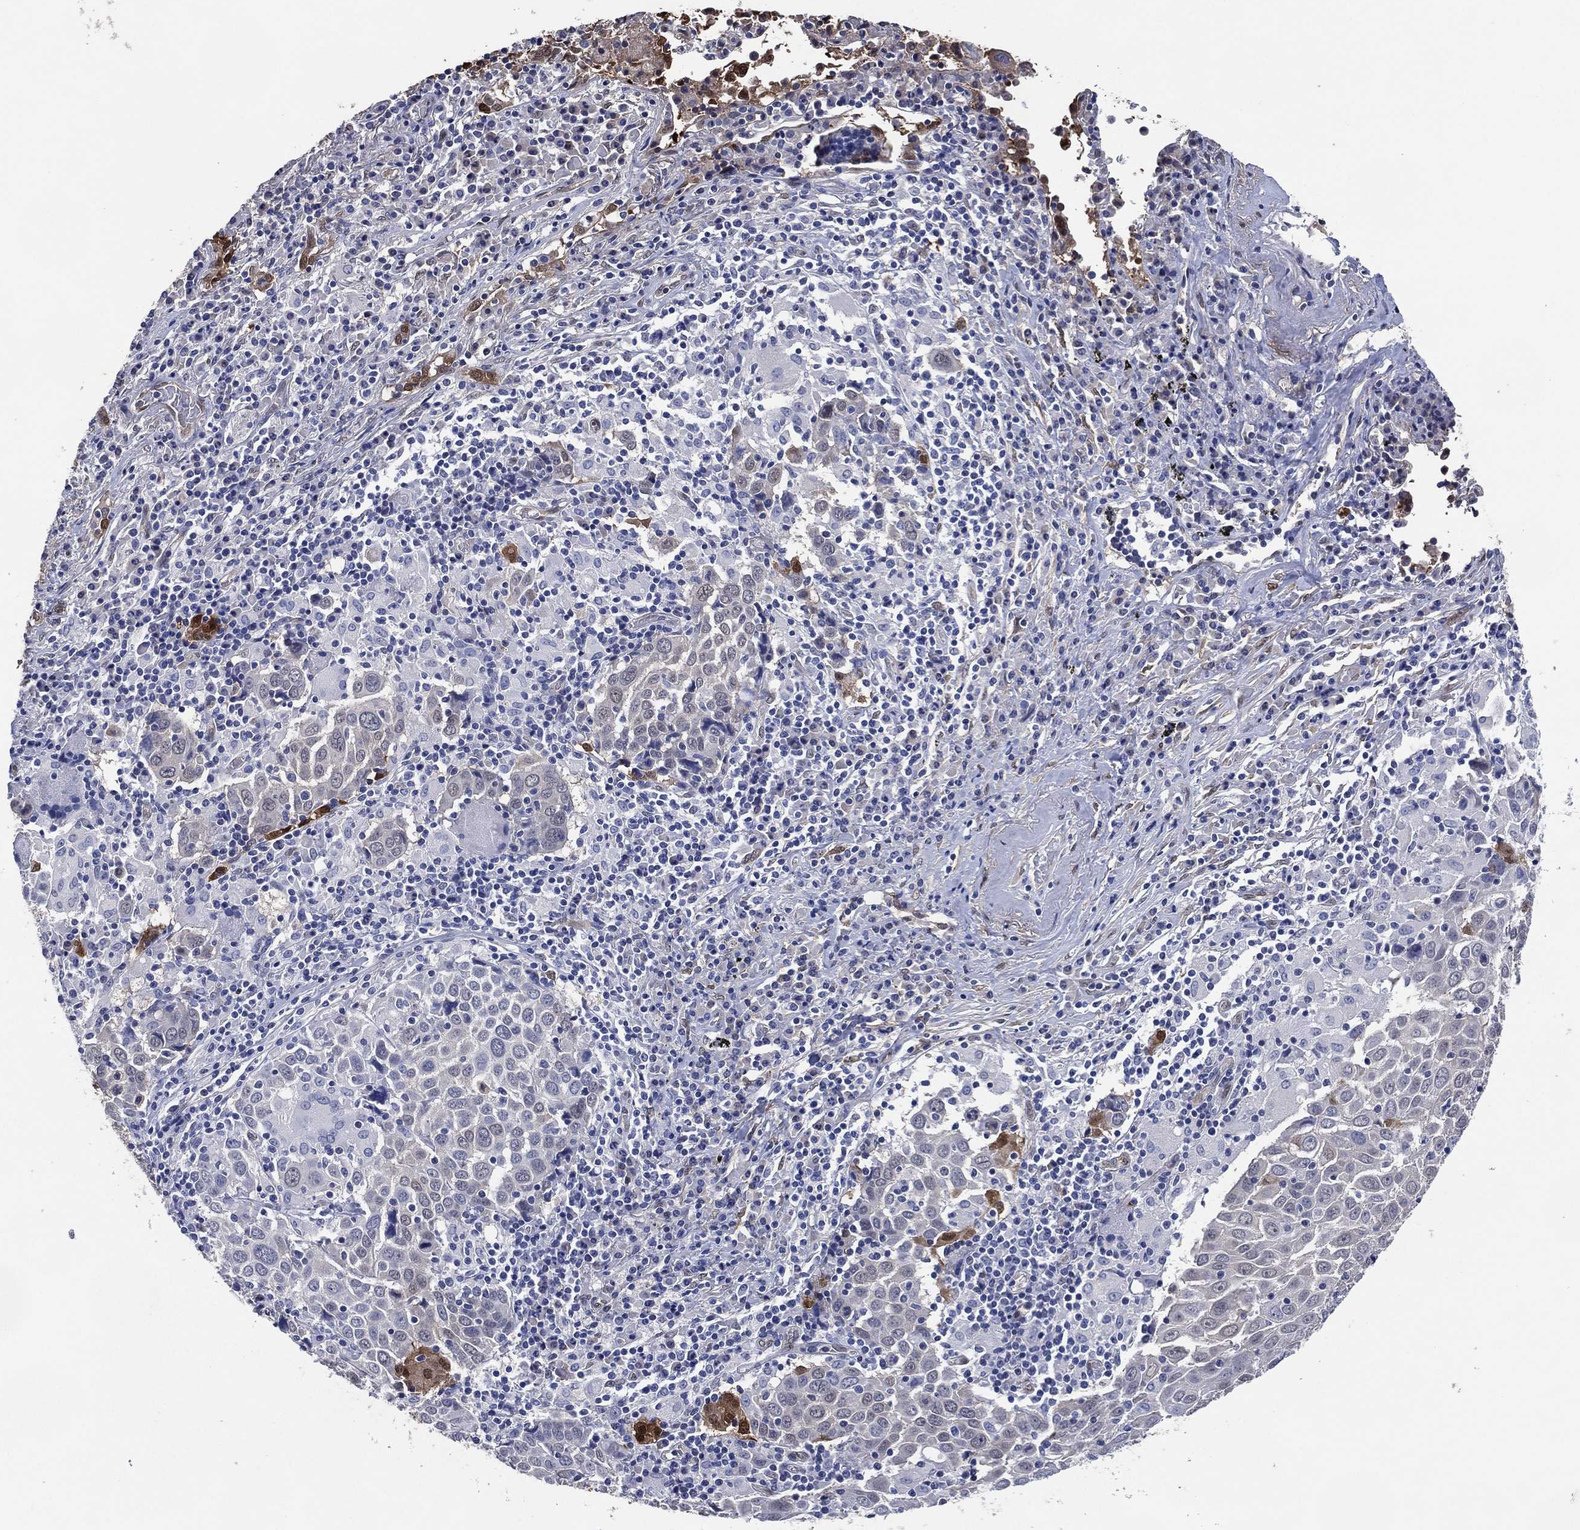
{"staining": {"intensity": "negative", "quantity": "none", "location": "none"}, "tissue": "lung cancer", "cell_type": "Tumor cells", "image_type": "cancer", "snomed": [{"axis": "morphology", "description": "Squamous cell carcinoma, NOS"}, {"axis": "topography", "description": "Lung"}], "caption": "The IHC image has no significant staining in tumor cells of lung cancer tissue.", "gene": "AK1", "patient": {"sex": "male", "age": 57}}